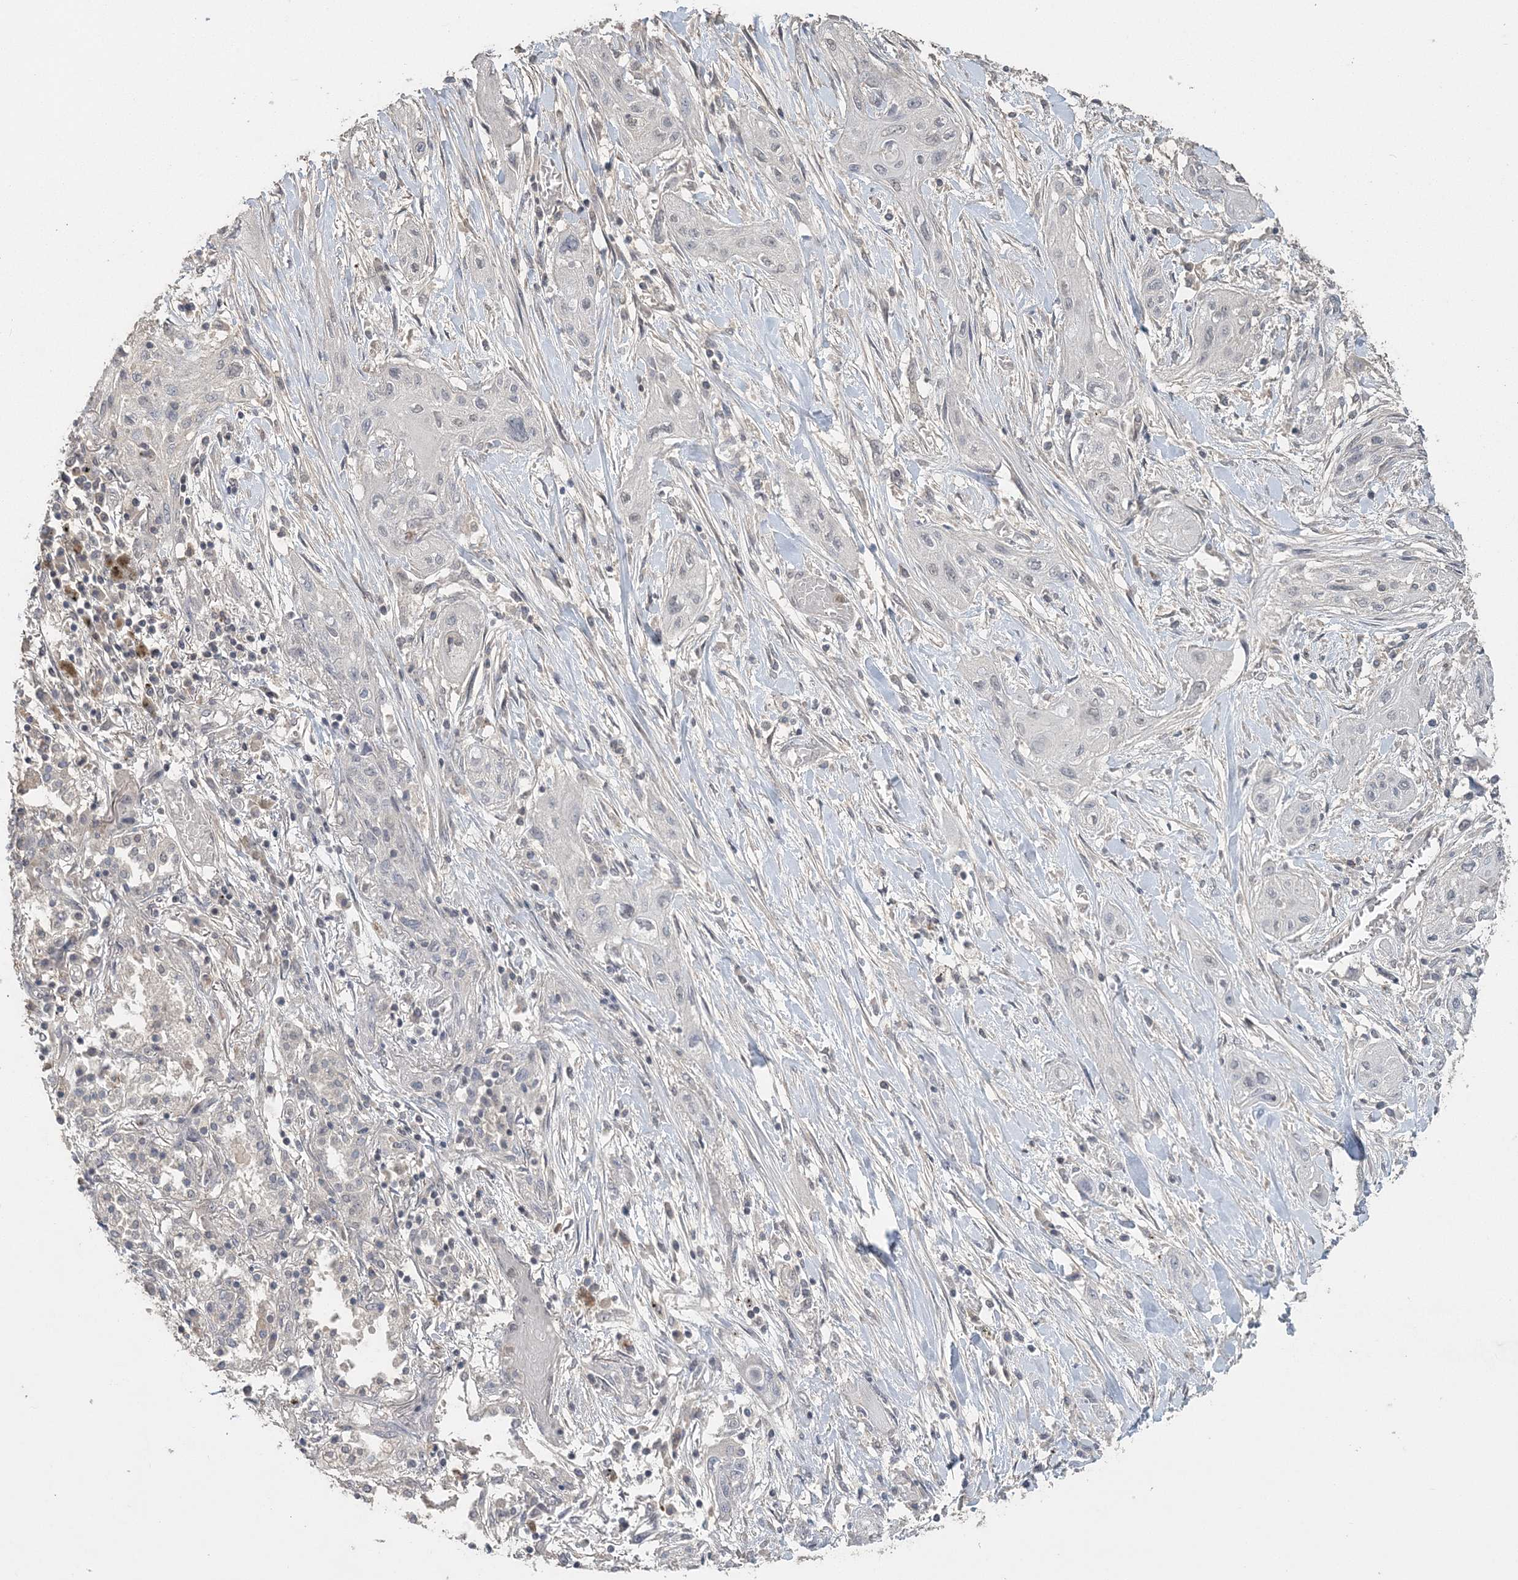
{"staining": {"intensity": "negative", "quantity": "none", "location": "none"}, "tissue": "lung cancer", "cell_type": "Tumor cells", "image_type": "cancer", "snomed": [{"axis": "morphology", "description": "Squamous cell carcinoma, NOS"}, {"axis": "topography", "description": "Lung"}], "caption": "Micrograph shows no significant protein staining in tumor cells of squamous cell carcinoma (lung).", "gene": "UIMC1", "patient": {"sex": "female", "age": 47}}